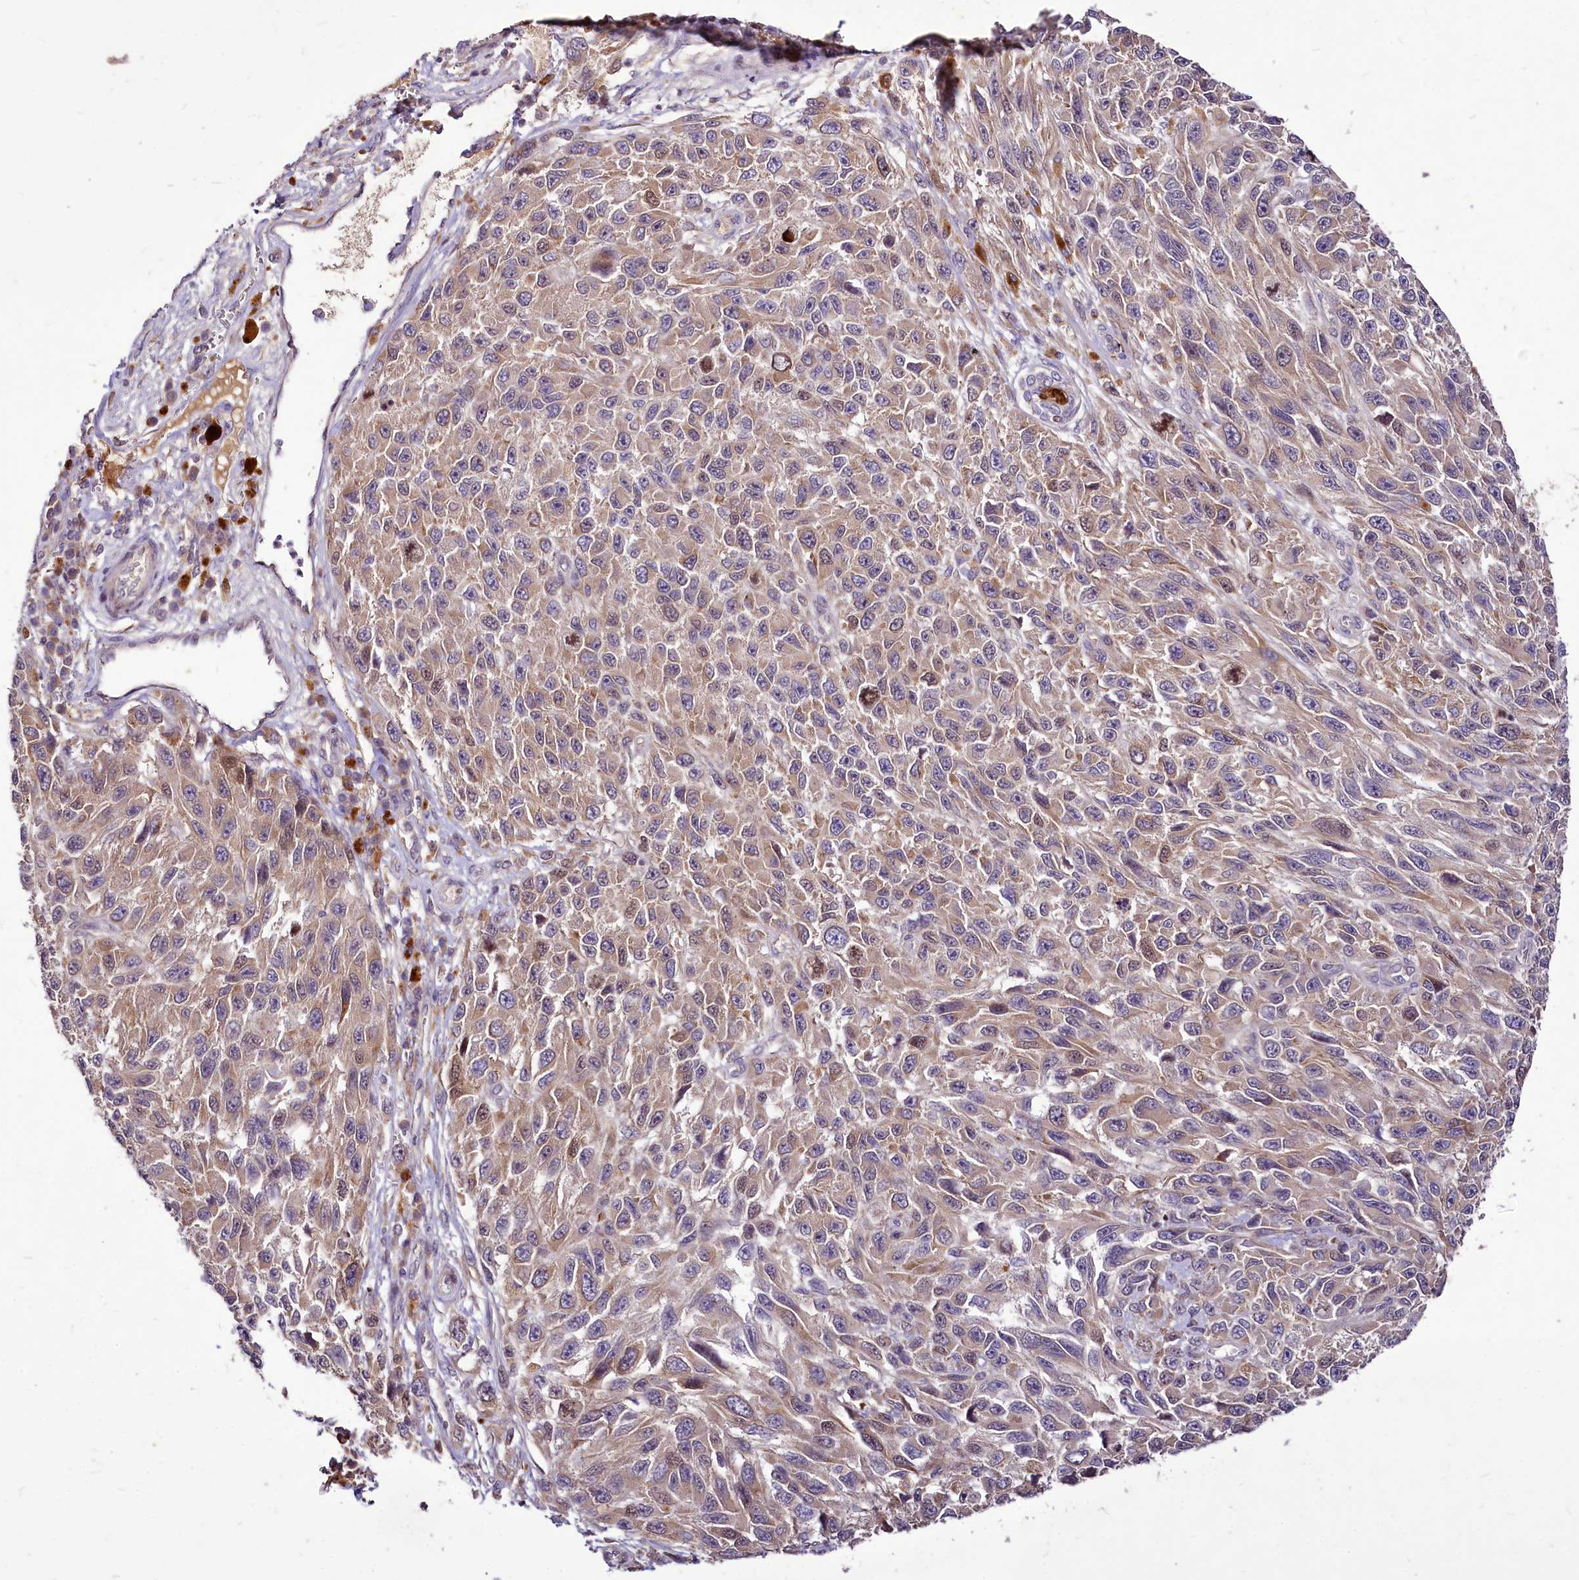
{"staining": {"intensity": "weak", "quantity": ">75%", "location": "cytoplasmic/membranous"}, "tissue": "melanoma", "cell_type": "Tumor cells", "image_type": "cancer", "snomed": [{"axis": "morphology", "description": "Normal tissue, NOS"}, {"axis": "morphology", "description": "Malignant melanoma, NOS"}, {"axis": "topography", "description": "Skin"}], "caption": "Weak cytoplasmic/membranous expression is present in about >75% of tumor cells in malignant melanoma.", "gene": "C11orf86", "patient": {"sex": "female", "age": 96}}